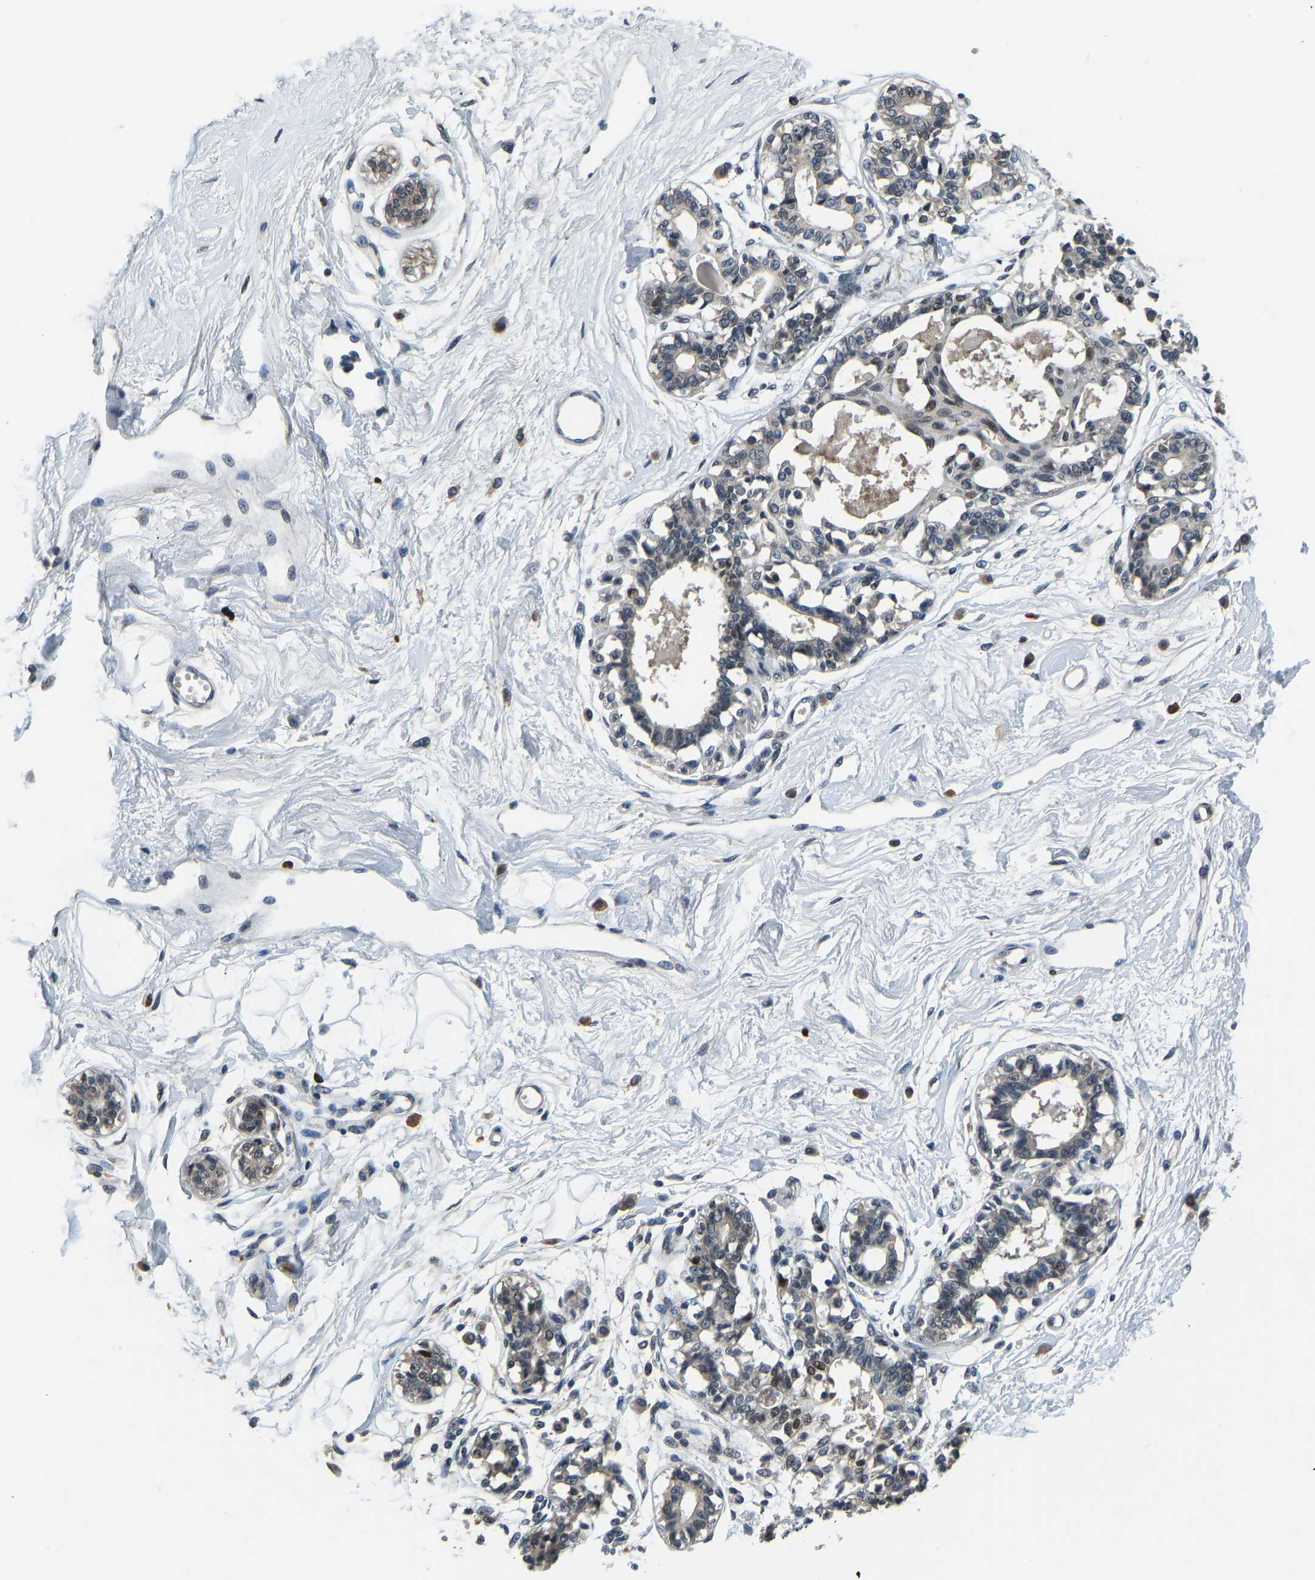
{"staining": {"intensity": "negative", "quantity": "none", "location": "none"}, "tissue": "breast", "cell_type": "Adipocytes", "image_type": "normal", "snomed": [{"axis": "morphology", "description": "Normal tissue, NOS"}, {"axis": "topography", "description": "Breast"}], "caption": "High magnification brightfield microscopy of unremarkable breast stained with DAB (3,3'-diaminobenzidine) (brown) and counterstained with hematoxylin (blue): adipocytes show no significant expression.", "gene": "FOS", "patient": {"sex": "female", "age": 45}}